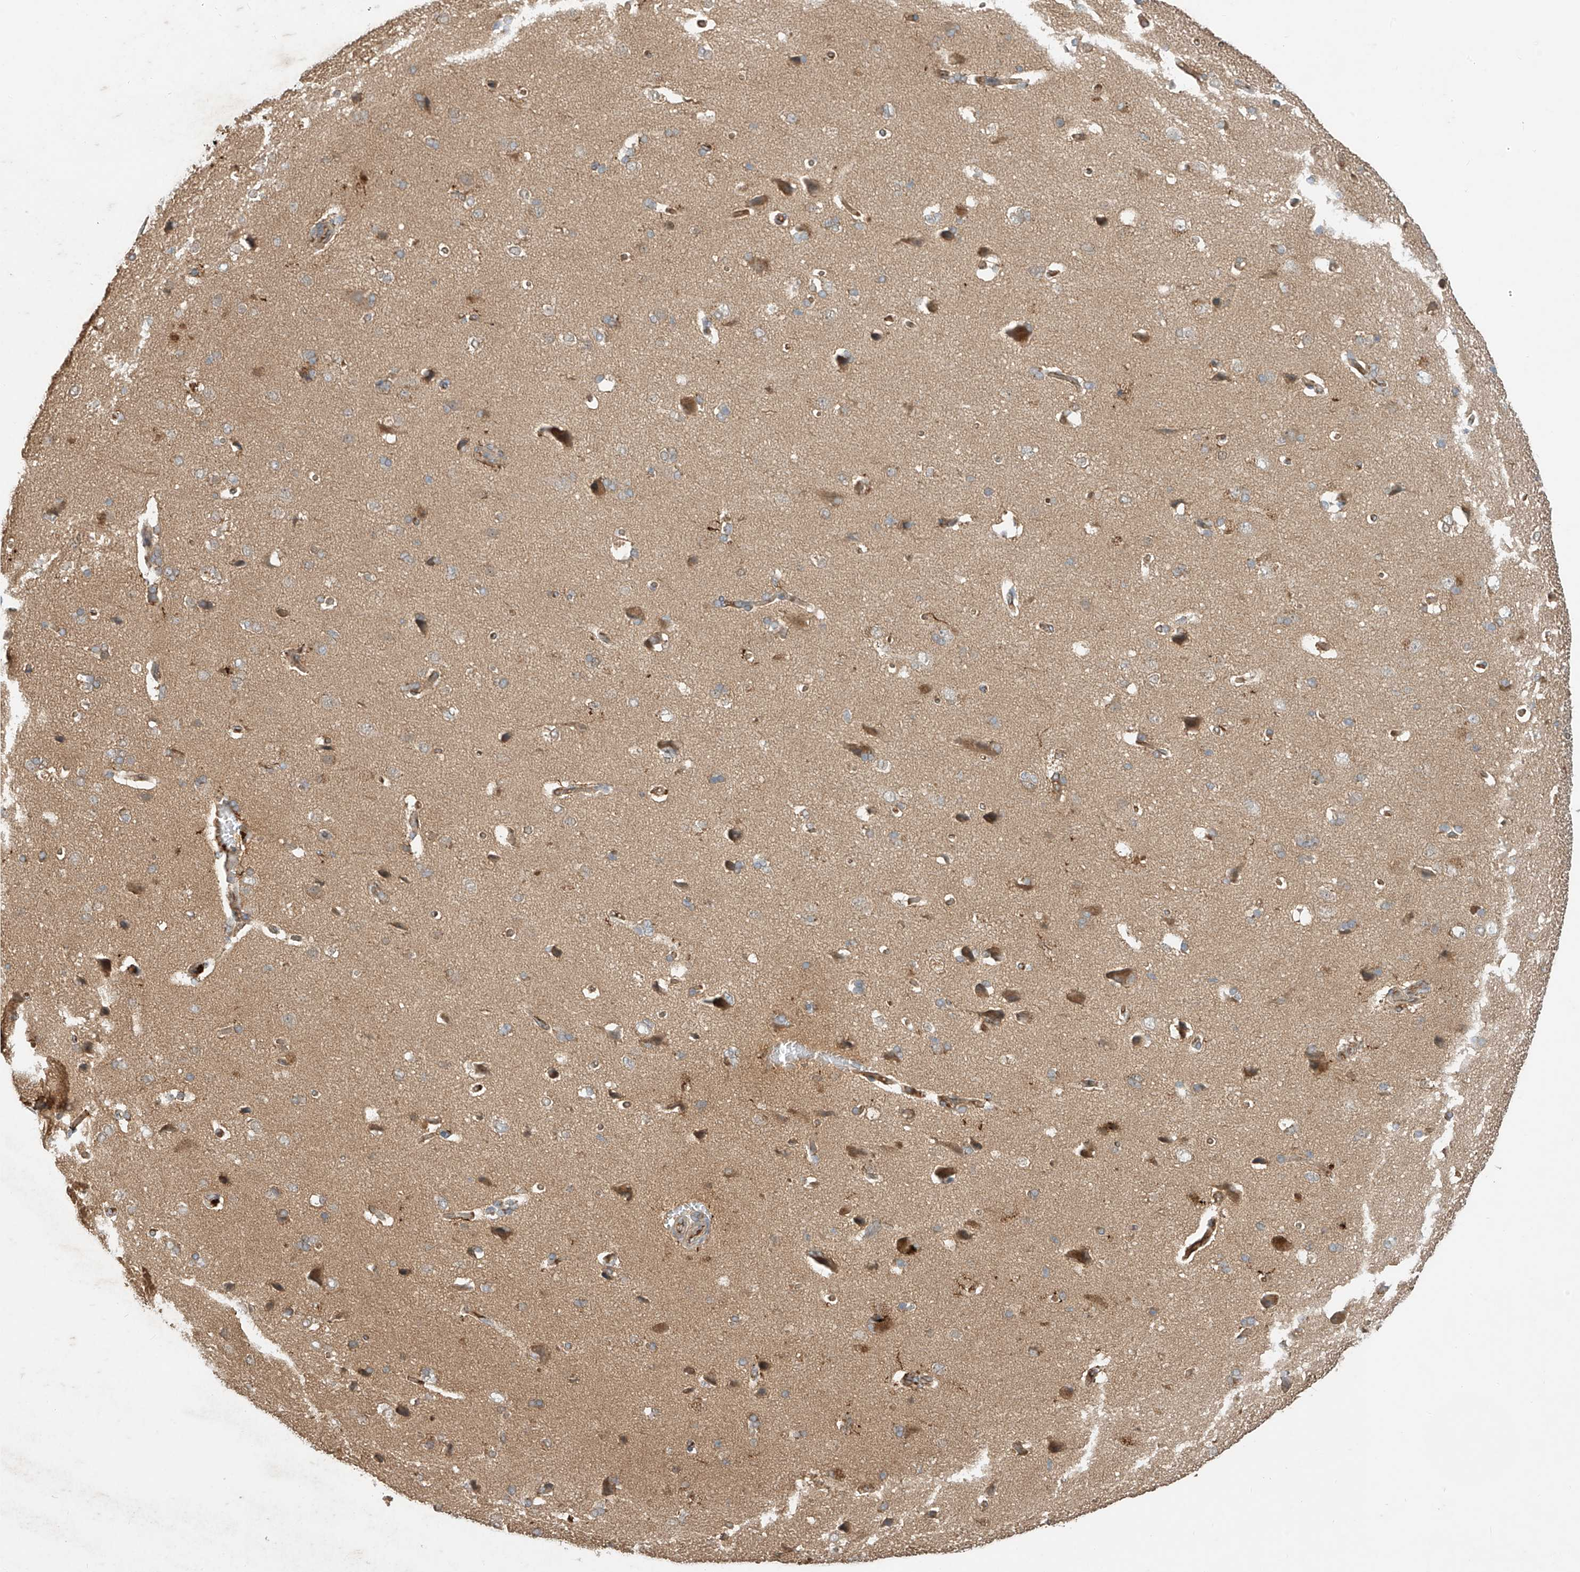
{"staining": {"intensity": "moderate", "quantity": ">75%", "location": "cytoplasmic/membranous"}, "tissue": "cerebral cortex", "cell_type": "Endothelial cells", "image_type": "normal", "snomed": [{"axis": "morphology", "description": "Normal tissue, NOS"}, {"axis": "topography", "description": "Cerebral cortex"}], "caption": "IHC (DAB) staining of normal human cerebral cortex displays moderate cytoplasmic/membranous protein positivity in approximately >75% of endothelial cells.", "gene": "CACNA2D4", "patient": {"sex": "male", "age": 62}}